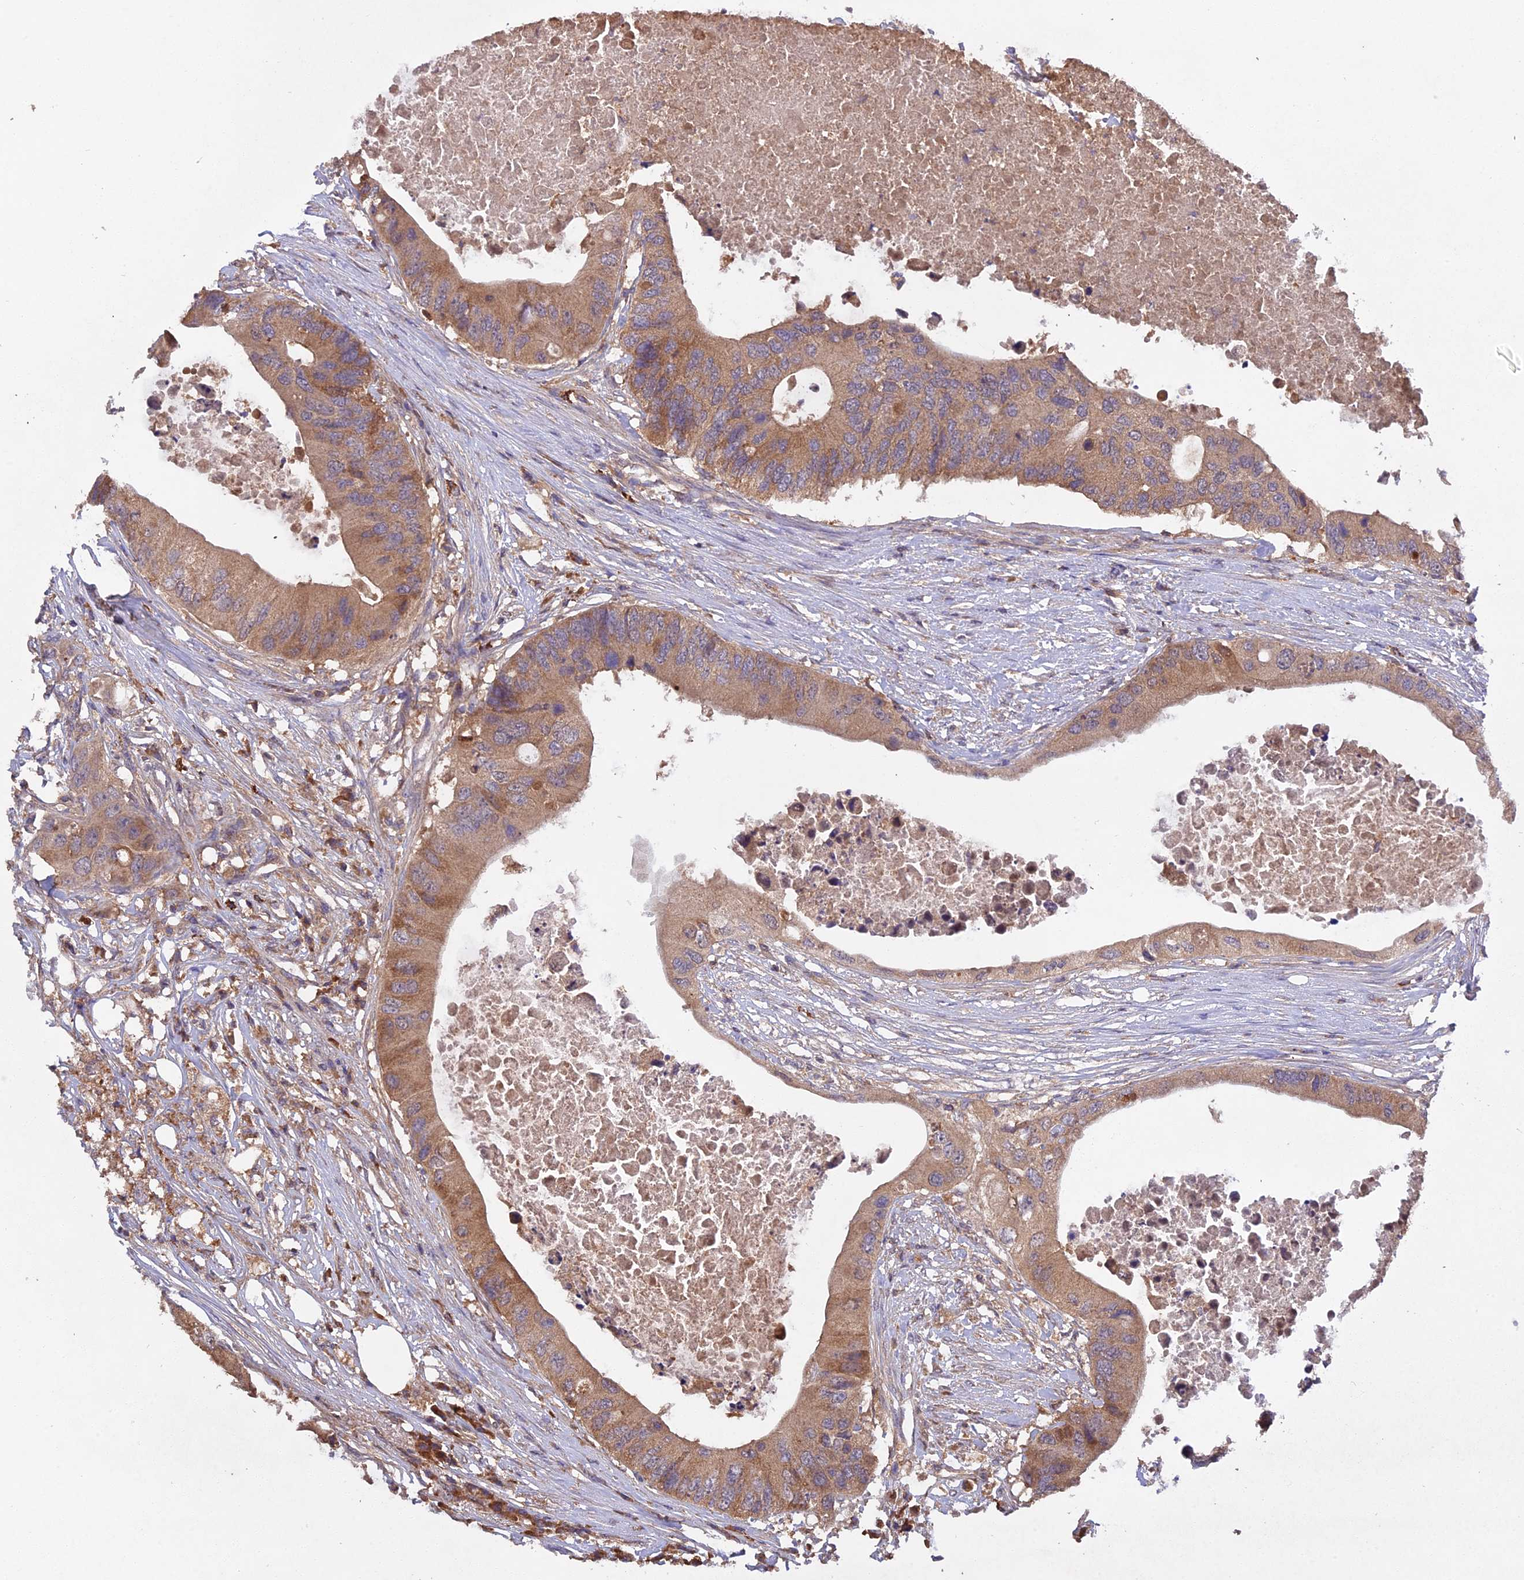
{"staining": {"intensity": "moderate", "quantity": ">75%", "location": "cytoplasmic/membranous"}, "tissue": "colorectal cancer", "cell_type": "Tumor cells", "image_type": "cancer", "snomed": [{"axis": "morphology", "description": "Adenocarcinoma, NOS"}, {"axis": "topography", "description": "Colon"}], "caption": "A micrograph showing moderate cytoplasmic/membranous expression in approximately >75% of tumor cells in colorectal adenocarcinoma, as visualized by brown immunohistochemical staining.", "gene": "TMEM258", "patient": {"sex": "male", "age": 71}}